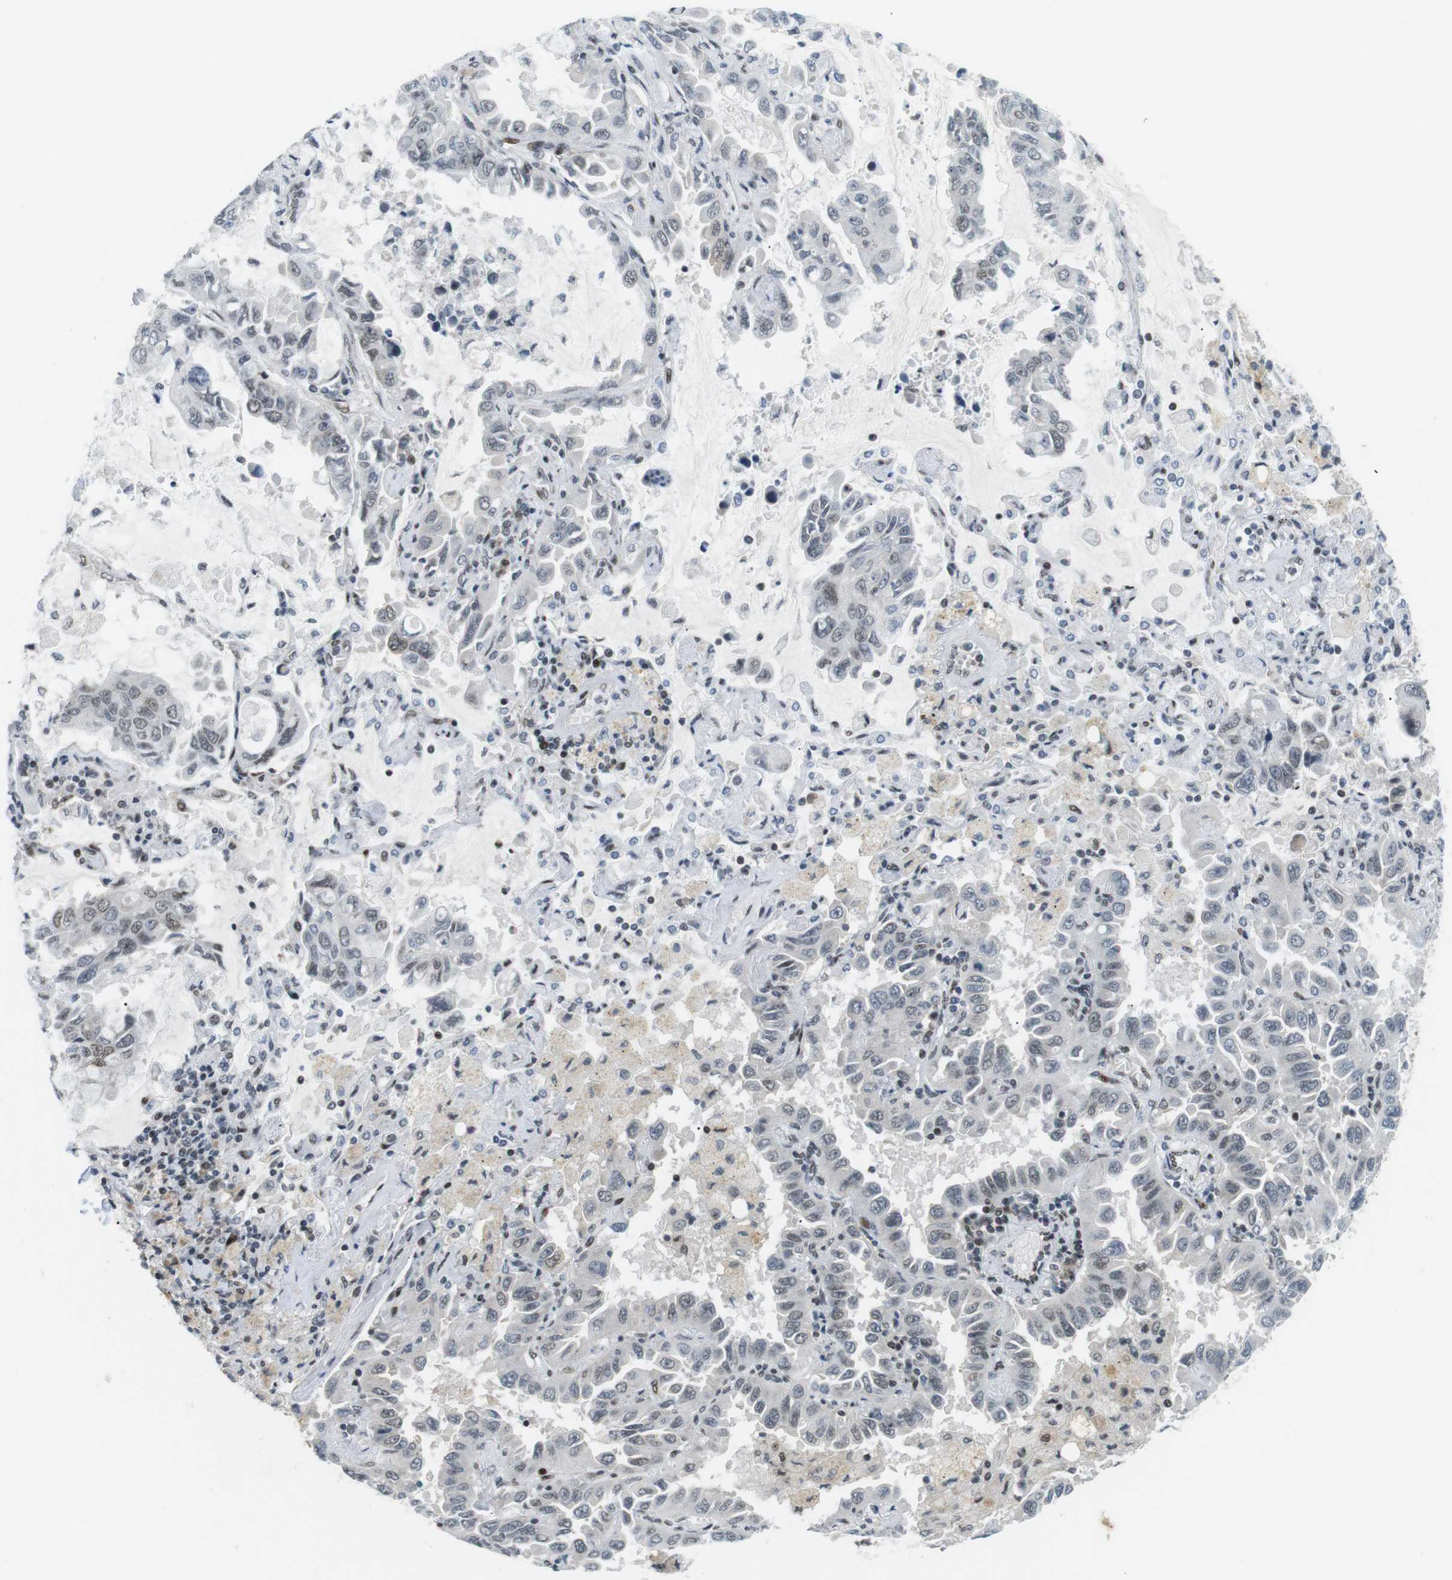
{"staining": {"intensity": "weak", "quantity": "<25%", "location": "nuclear"}, "tissue": "lung cancer", "cell_type": "Tumor cells", "image_type": "cancer", "snomed": [{"axis": "morphology", "description": "Adenocarcinoma, NOS"}, {"axis": "topography", "description": "Lung"}], "caption": "Immunohistochemistry image of lung cancer (adenocarcinoma) stained for a protein (brown), which reveals no staining in tumor cells. (DAB (3,3'-diaminobenzidine) immunohistochemistry (IHC) with hematoxylin counter stain).", "gene": "CDC27", "patient": {"sex": "male", "age": 64}}